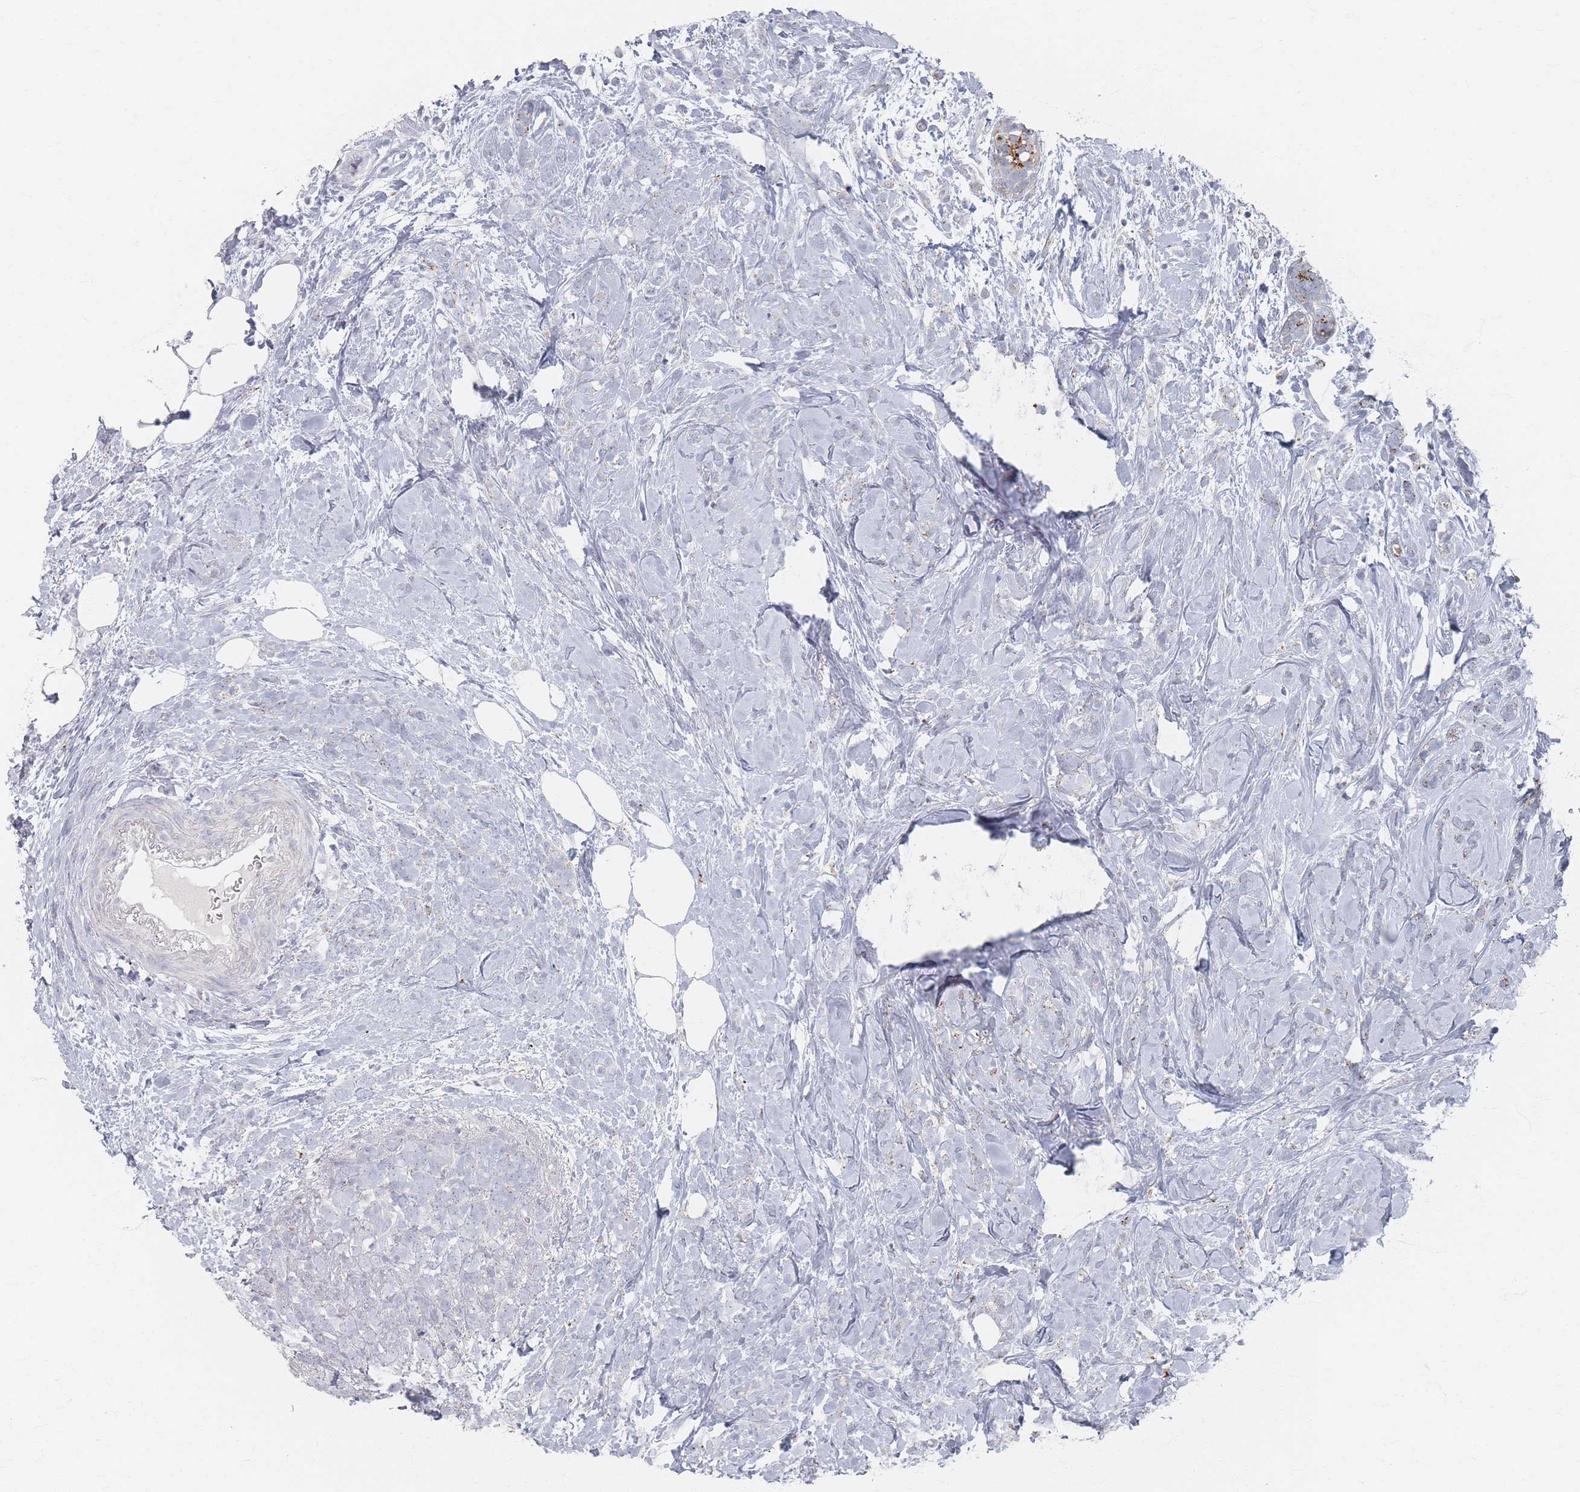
{"staining": {"intensity": "negative", "quantity": "none", "location": "none"}, "tissue": "breast cancer", "cell_type": "Tumor cells", "image_type": "cancer", "snomed": [{"axis": "morphology", "description": "Lobular carcinoma"}, {"axis": "topography", "description": "Breast"}], "caption": "Immunohistochemical staining of human lobular carcinoma (breast) reveals no significant staining in tumor cells.", "gene": "SLC2A11", "patient": {"sex": "female", "age": 58}}